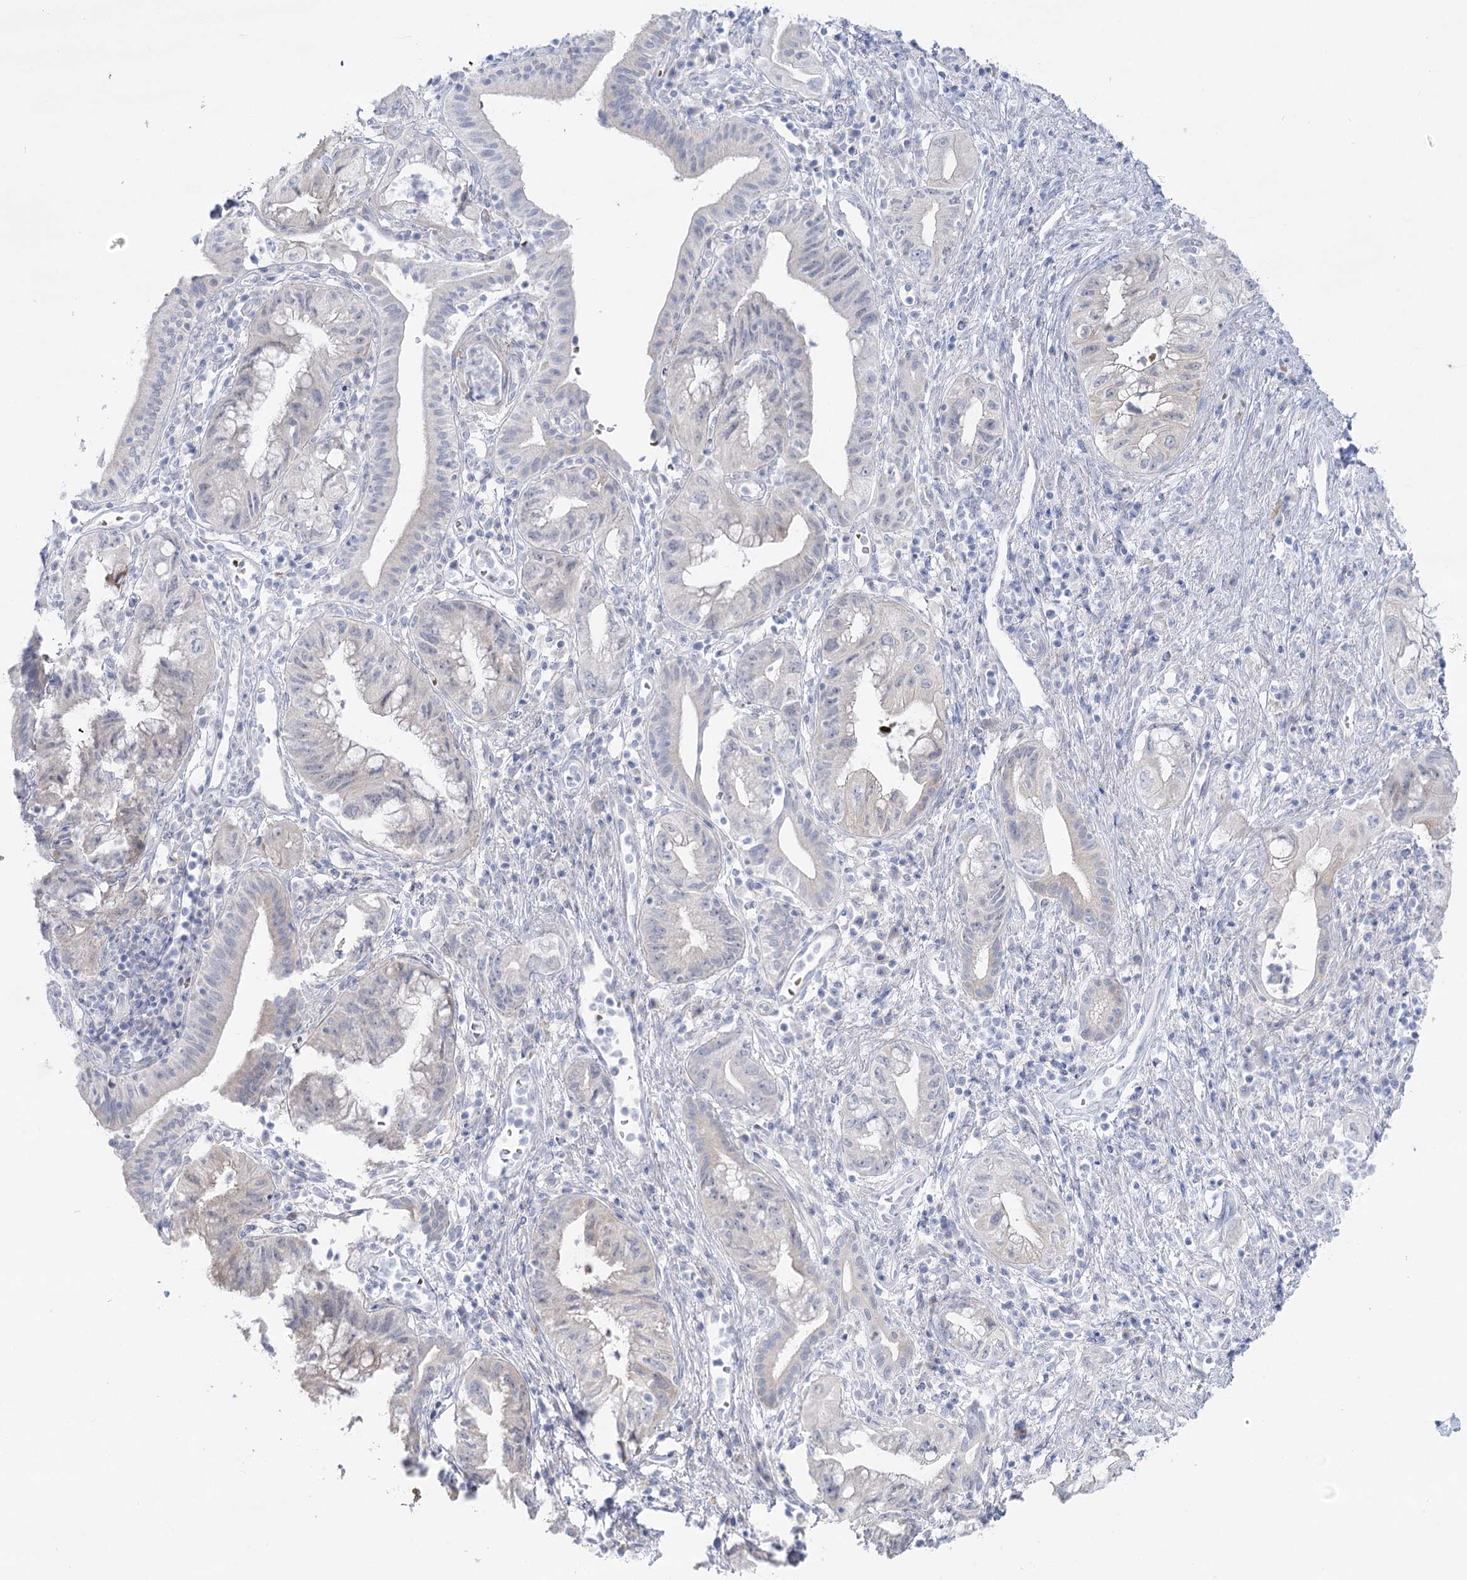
{"staining": {"intensity": "negative", "quantity": "none", "location": "none"}, "tissue": "pancreatic cancer", "cell_type": "Tumor cells", "image_type": "cancer", "snomed": [{"axis": "morphology", "description": "Adenocarcinoma, NOS"}, {"axis": "topography", "description": "Pancreas"}], "caption": "High magnification brightfield microscopy of pancreatic adenocarcinoma stained with DAB (3,3'-diaminobenzidine) (brown) and counterstained with hematoxylin (blue): tumor cells show no significant positivity.", "gene": "SIAE", "patient": {"sex": "female", "age": 73}}